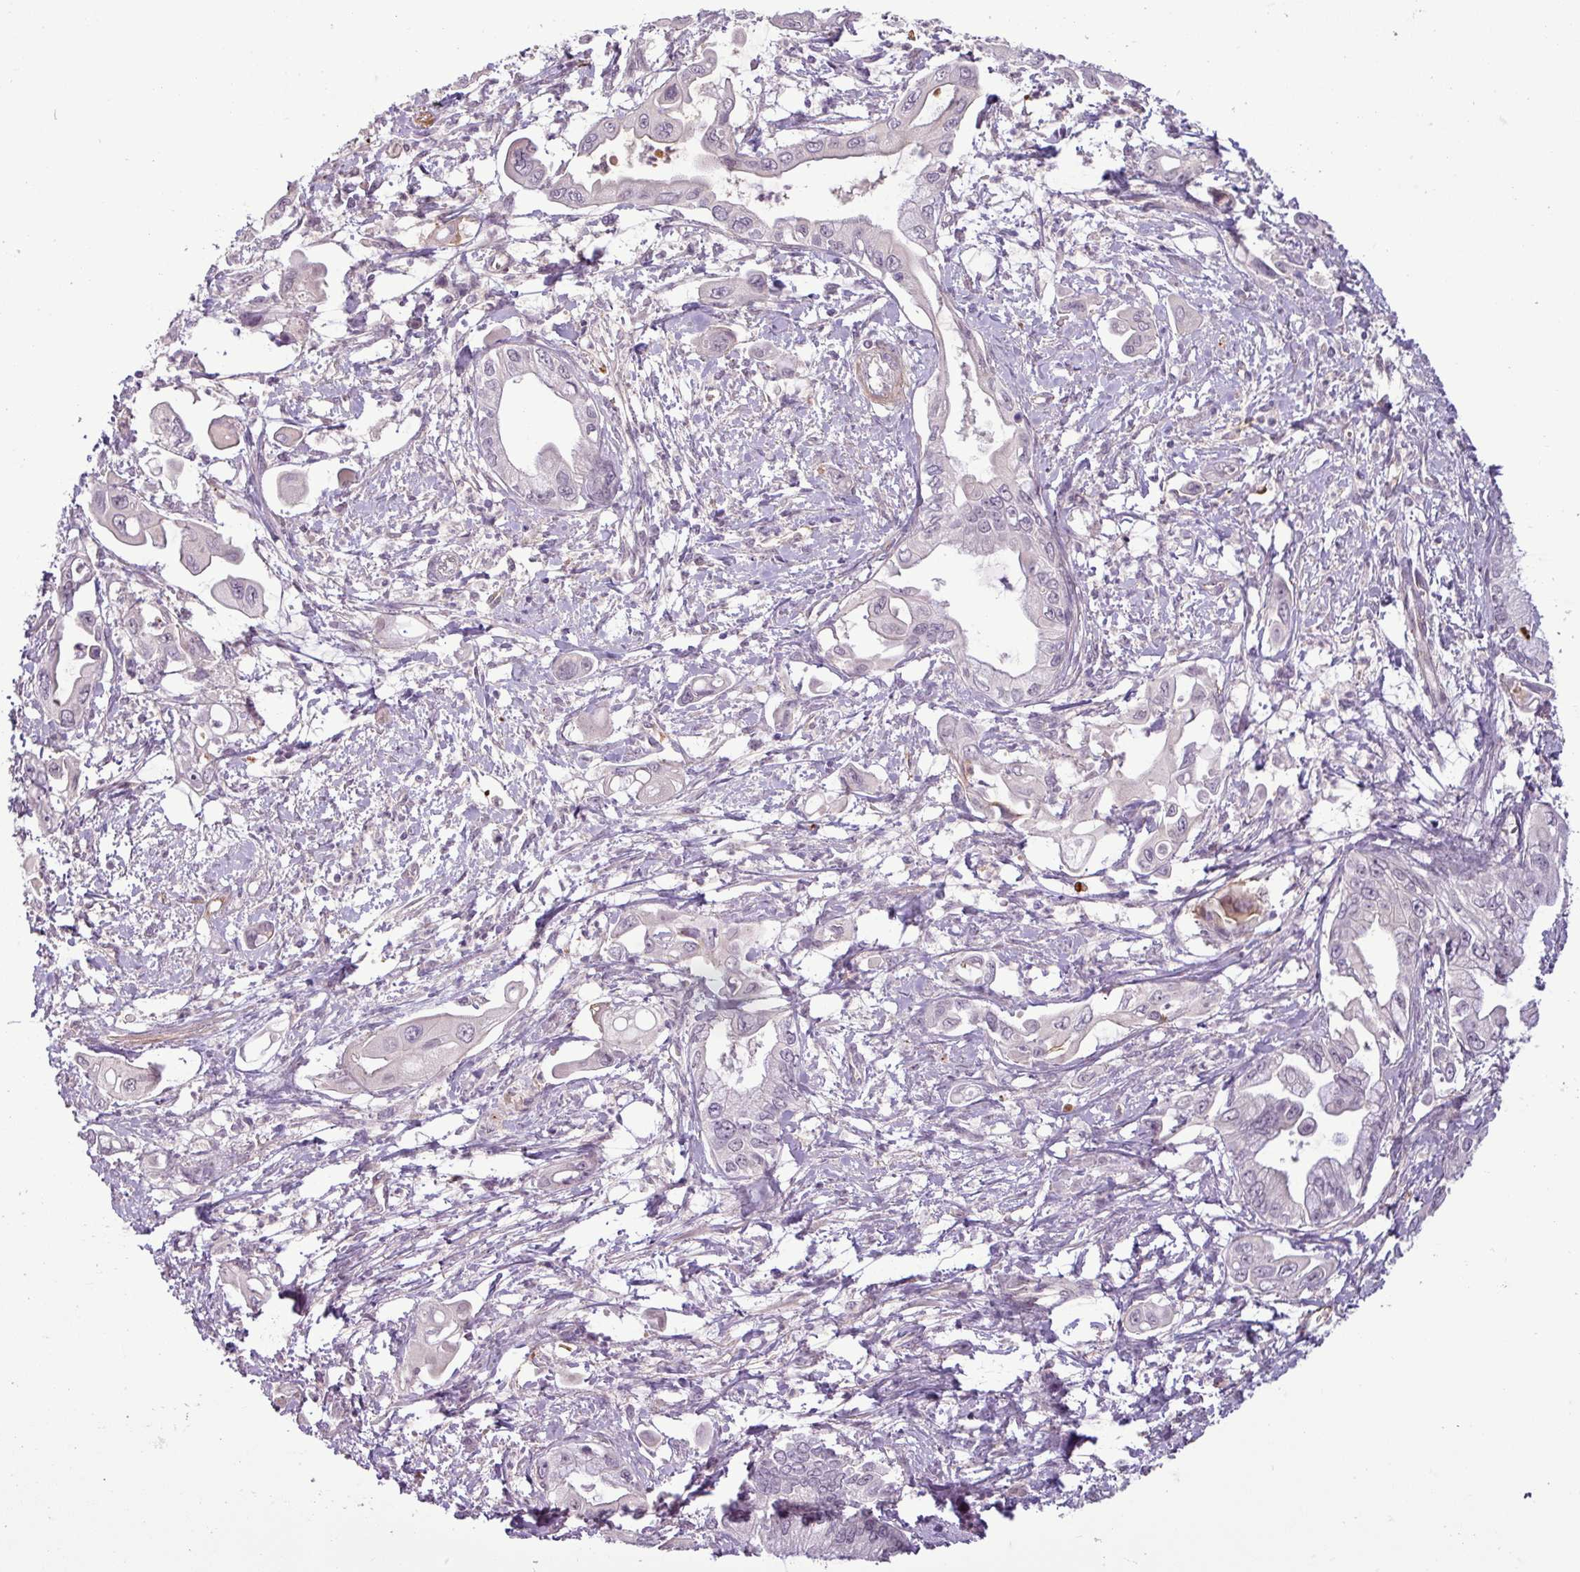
{"staining": {"intensity": "negative", "quantity": "none", "location": "none"}, "tissue": "pancreatic cancer", "cell_type": "Tumor cells", "image_type": "cancer", "snomed": [{"axis": "morphology", "description": "Adenocarcinoma, NOS"}, {"axis": "topography", "description": "Pancreas"}], "caption": "Photomicrograph shows no significant protein staining in tumor cells of pancreatic adenocarcinoma.", "gene": "APOC1", "patient": {"sex": "male", "age": 61}}